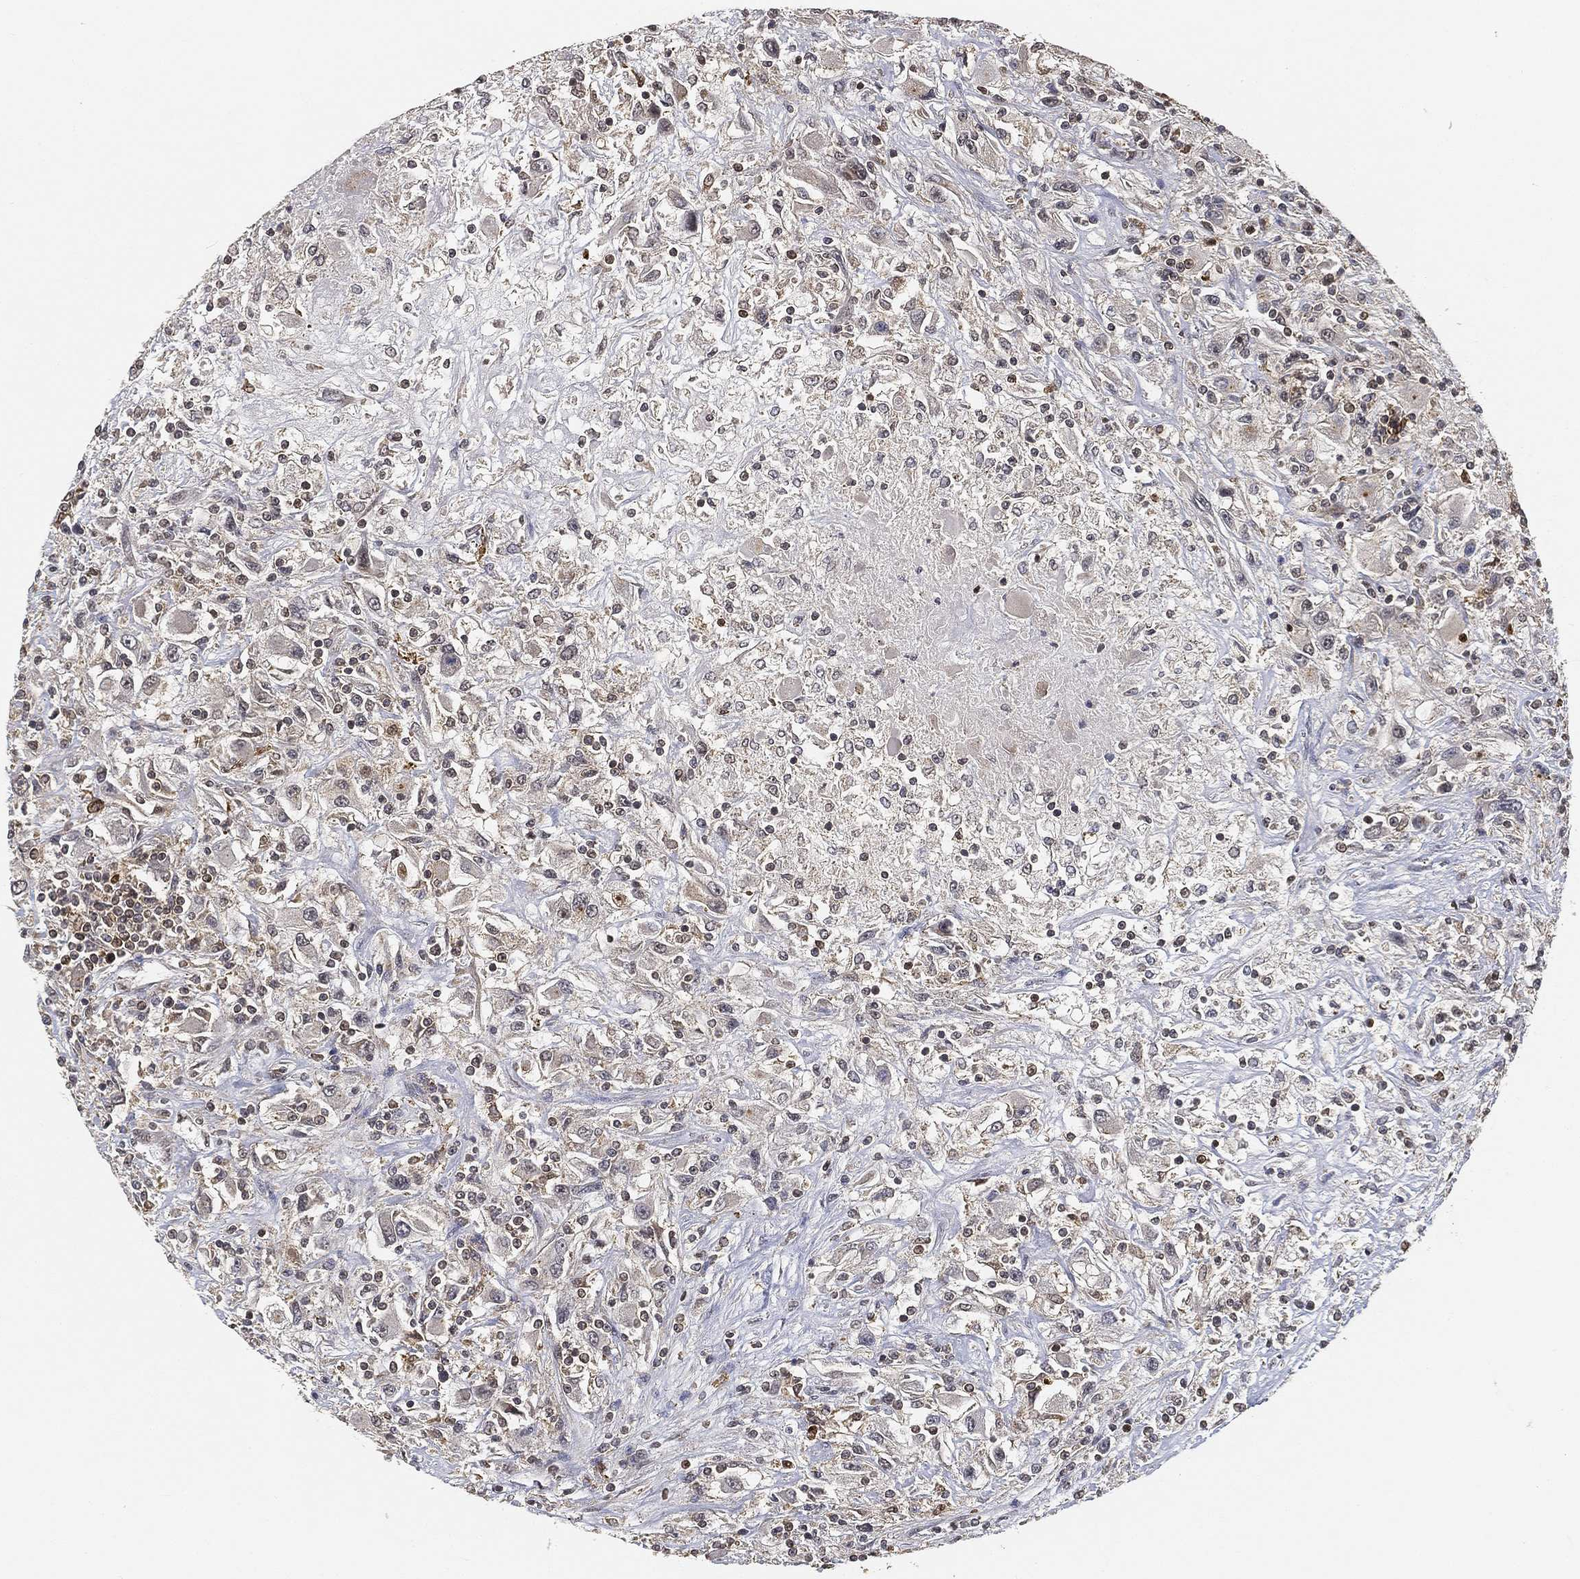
{"staining": {"intensity": "negative", "quantity": "none", "location": "none"}, "tissue": "renal cancer", "cell_type": "Tumor cells", "image_type": "cancer", "snomed": [{"axis": "morphology", "description": "Adenocarcinoma, NOS"}, {"axis": "topography", "description": "Kidney"}], "caption": "This is an immunohistochemistry histopathology image of renal cancer. There is no expression in tumor cells.", "gene": "WDR26", "patient": {"sex": "female", "age": 67}}